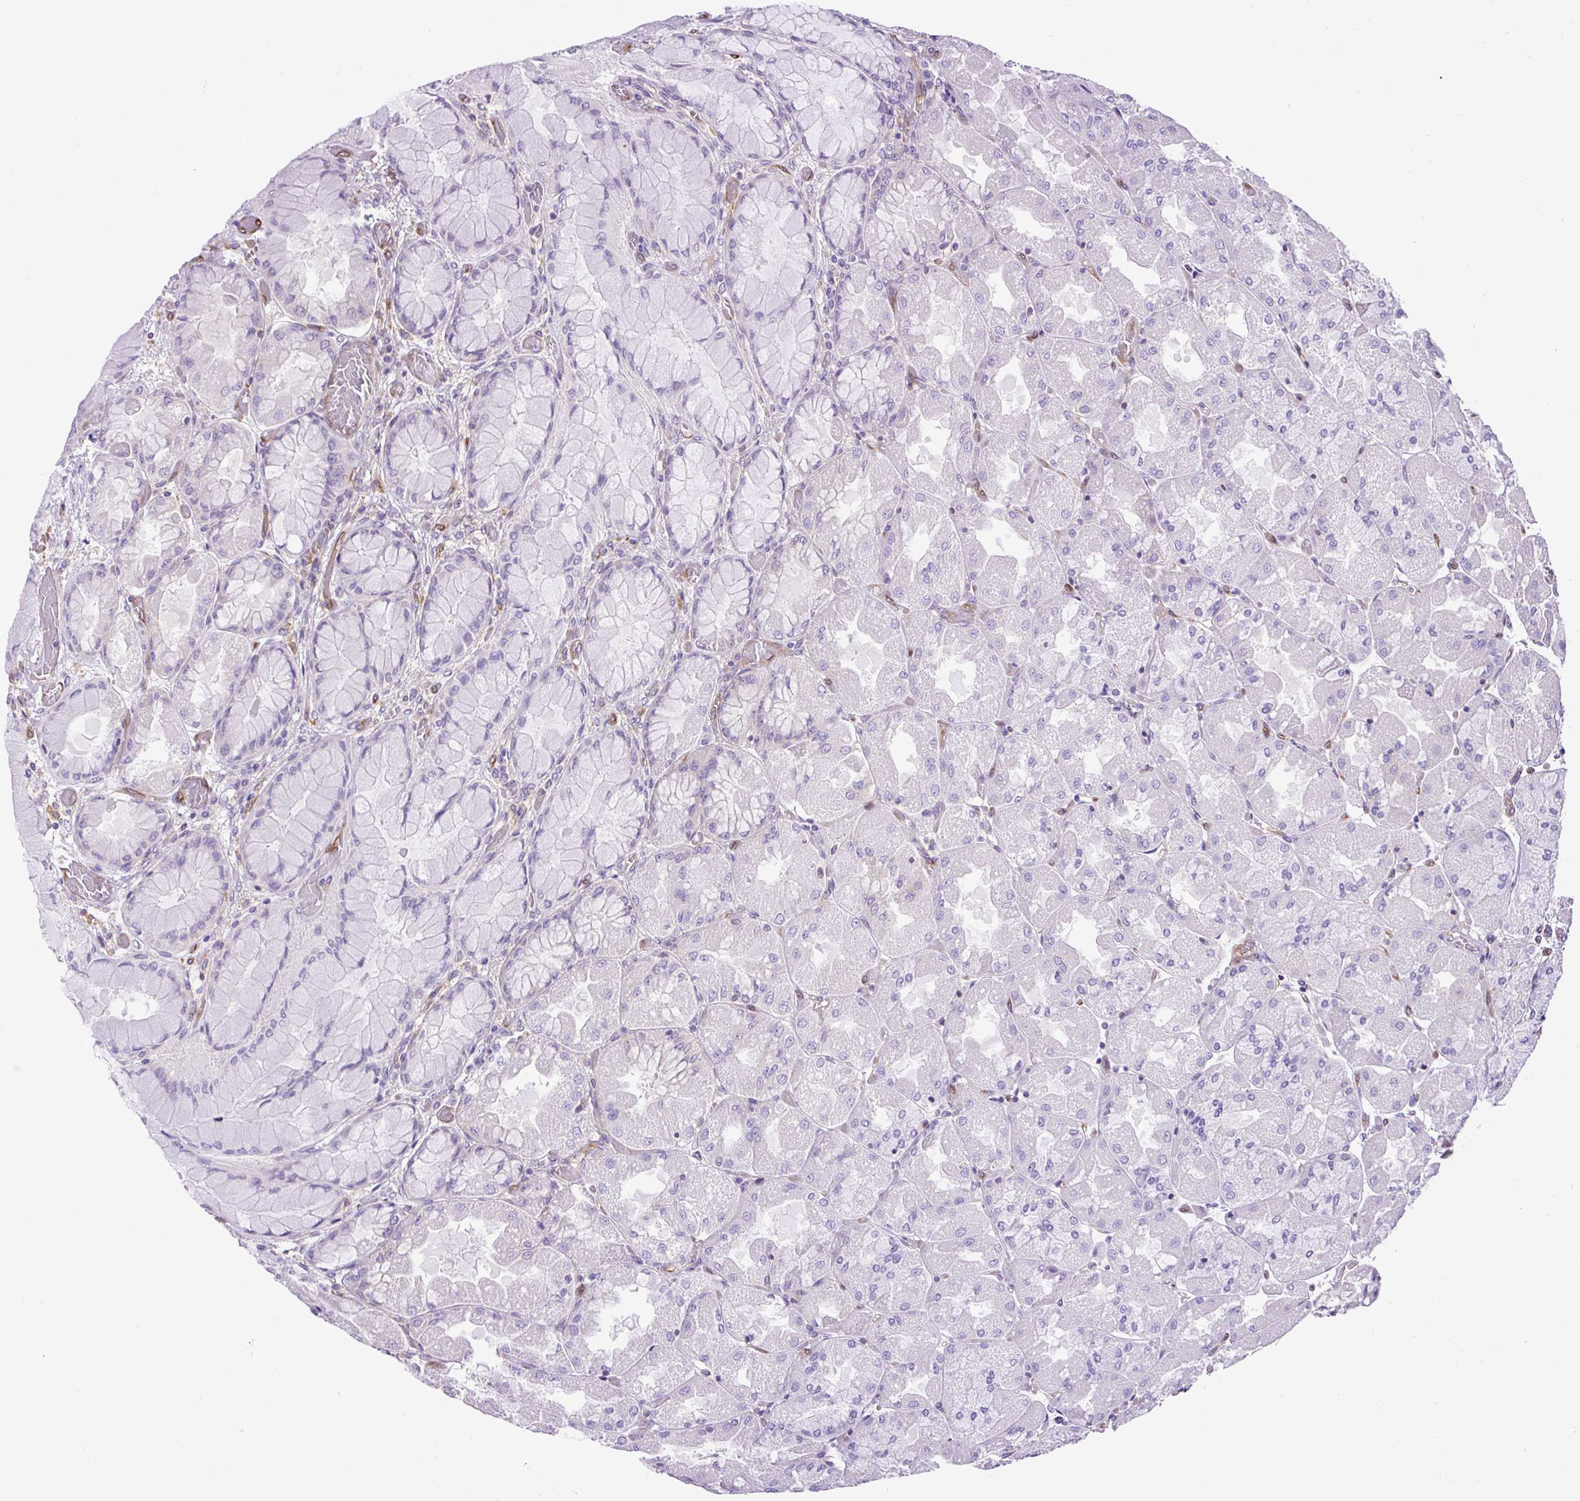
{"staining": {"intensity": "weak", "quantity": "<25%", "location": "cytoplasmic/membranous"}, "tissue": "stomach", "cell_type": "Glandular cells", "image_type": "normal", "snomed": [{"axis": "morphology", "description": "Normal tissue, NOS"}, {"axis": "topography", "description": "Stomach"}], "caption": "Immunohistochemistry micrograph of benign human stomach stained for a protein (brown), which demonstrates no expression in glandular cells.", "gene": "MAP1S", "patient": {"sex": "female", "age": 61}}